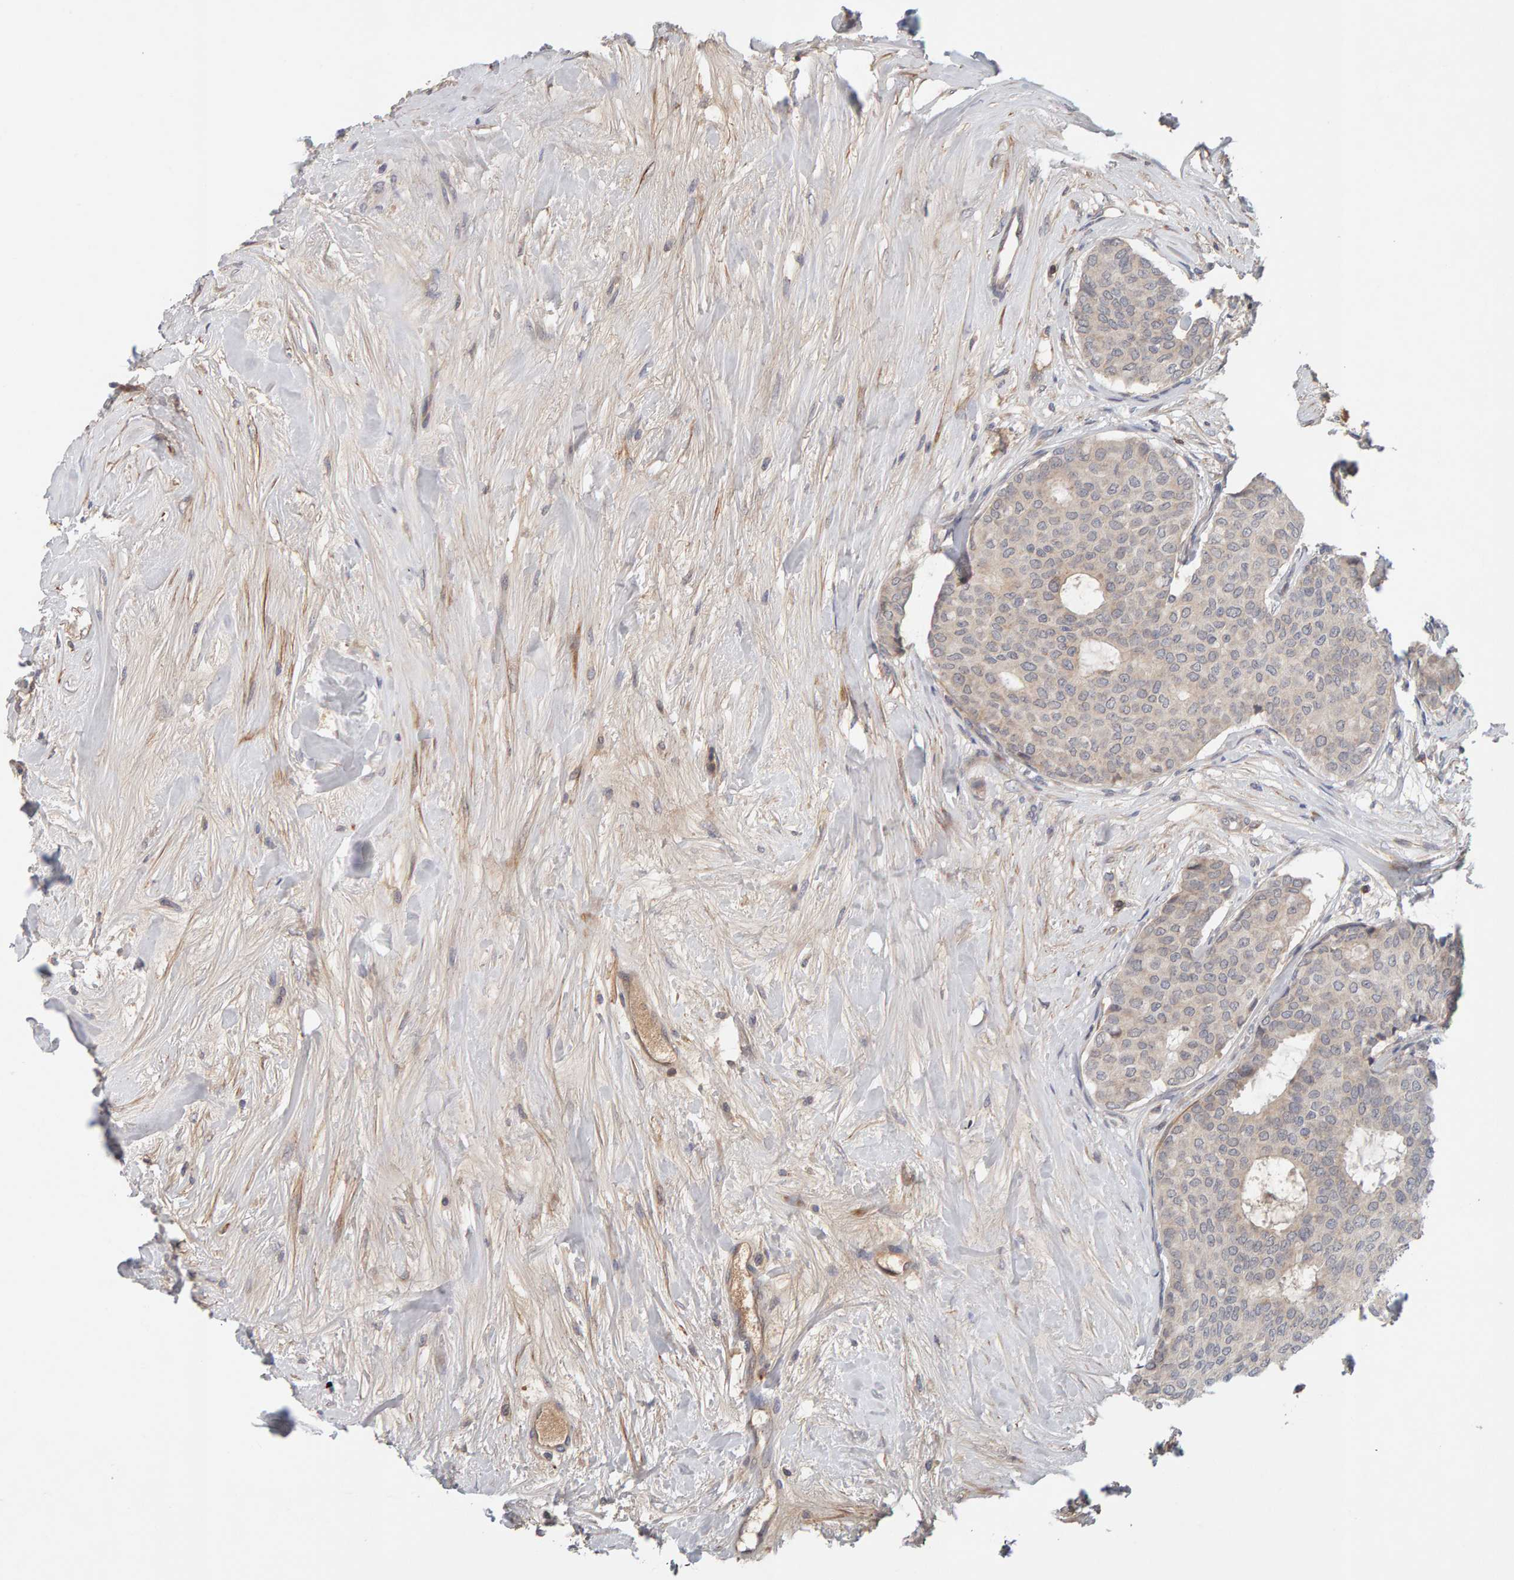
{"staining": {"intensity": "weak", "quantity": "<25%", "location": "cytoplasmic/membranous"}, "tissue": "breast cancer", "cell_type": "Tumor cells", "image_type": "cancer", "snomed": [{"axis": "morphology", "description": "Duct carcinoma"}, {"axis": "topography", "description": "Breast"}], "caption": "The IHC micrograph has no significant expression in tumor cells of intraductal carcinoma (breast) tissue.", "gene": "NUDCD1", "patient": {"sex": "female", "age": 75}}